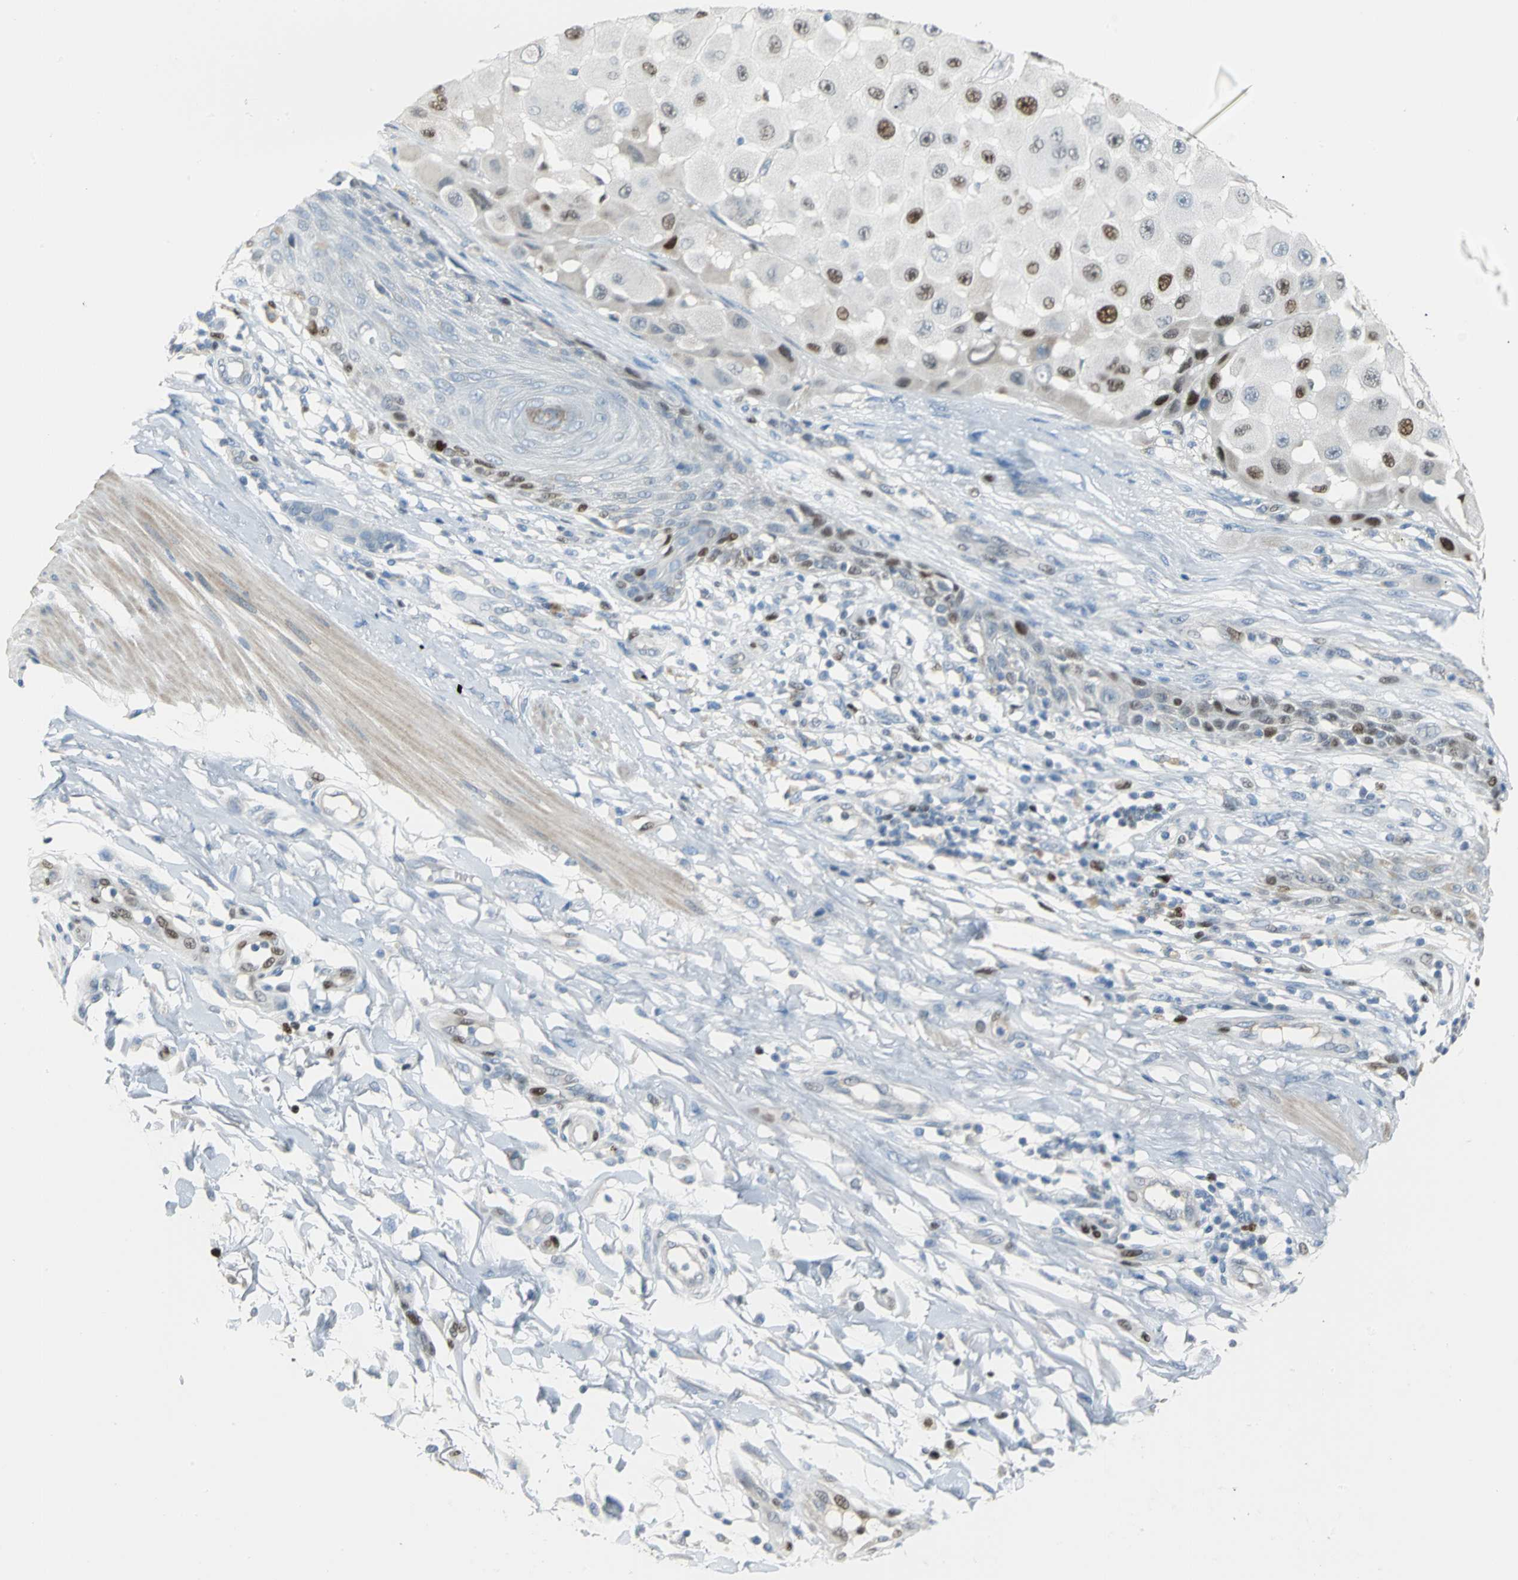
{"staining": {"intensity": "moderate", "quantity": "<25%", "location": "nuclear"}, "tissue": "melanoma", "cell_type": "Tumor cells", "image_type": "cancer", "snomed": [{"axis": "morphology", "description": "Malignant melanoma, NOS"}, {"axis": "topography", "description": "Skin"}], "caption": "DAB (3,3'-diaminobenzidine) immunohistochemical staining of malignant melanoma demonstrates moderate nuclear protein expression in approximately <25% of tumor cells. Using DAB (brown) and hematoxylin (blue) stains, captured at high magnification using brightfield microscopy.", "gene": "MCM3", "patient": {"sex": "female", "age": 81}}